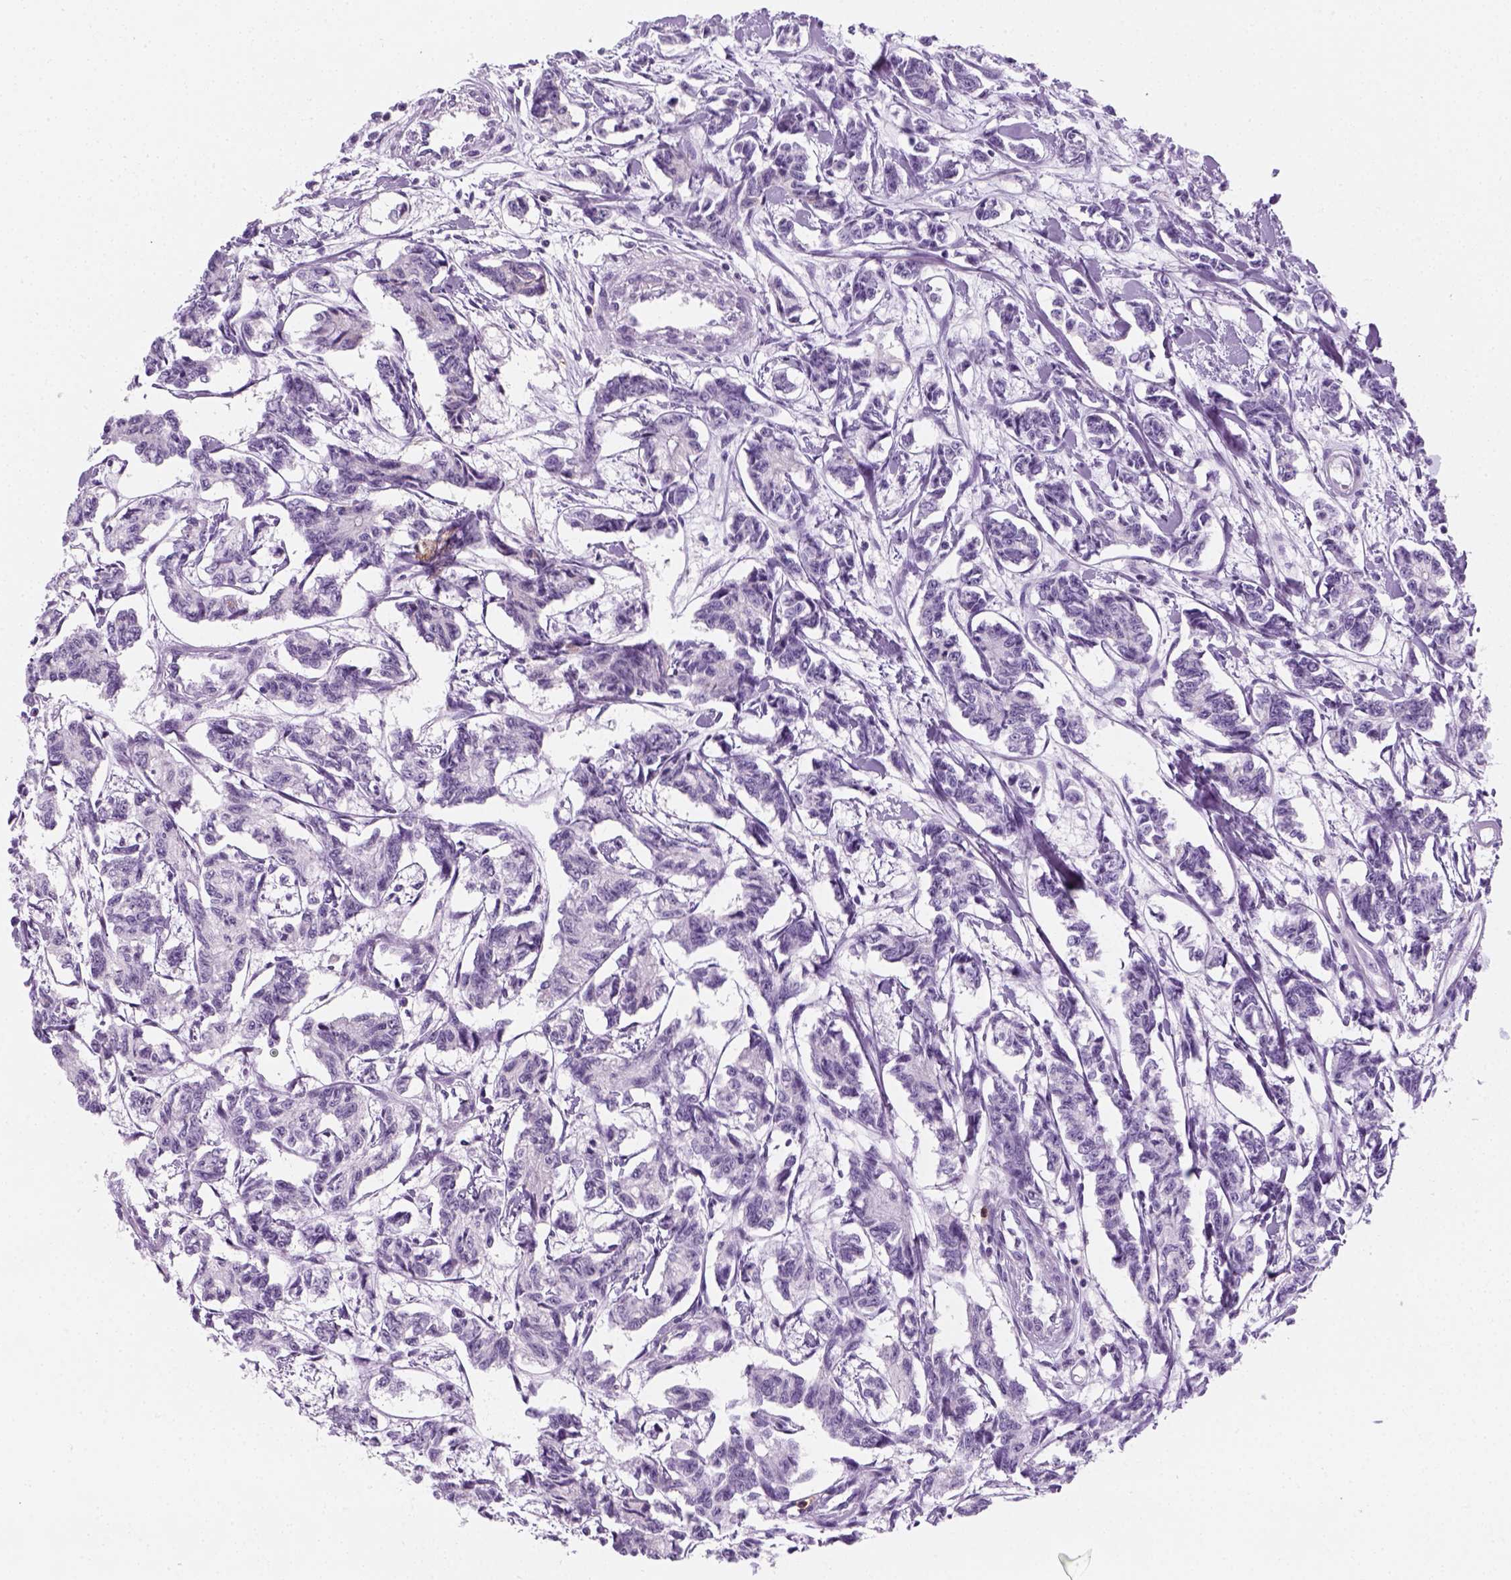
{"staining": {"intensity": "negative", "quantity": "none", "location": "none"}, "tissue": "carcinoid", "cell_type": "Tumor cells", "image_type": "cancer", "snomed": [{"axis": "morphology", "description": "Carcinoid, malignant, NOS"}, {"axis": "topography", "description": "Kidney"}], "caption": "Immunohistochemistry of malignant carcinoid exhibits no staining in tumor cells. (Immunohistochemistry, brightfield microscopy, high magnification).", "gene": "AQP3", "patient": {"sex": "female", "age": 41}}